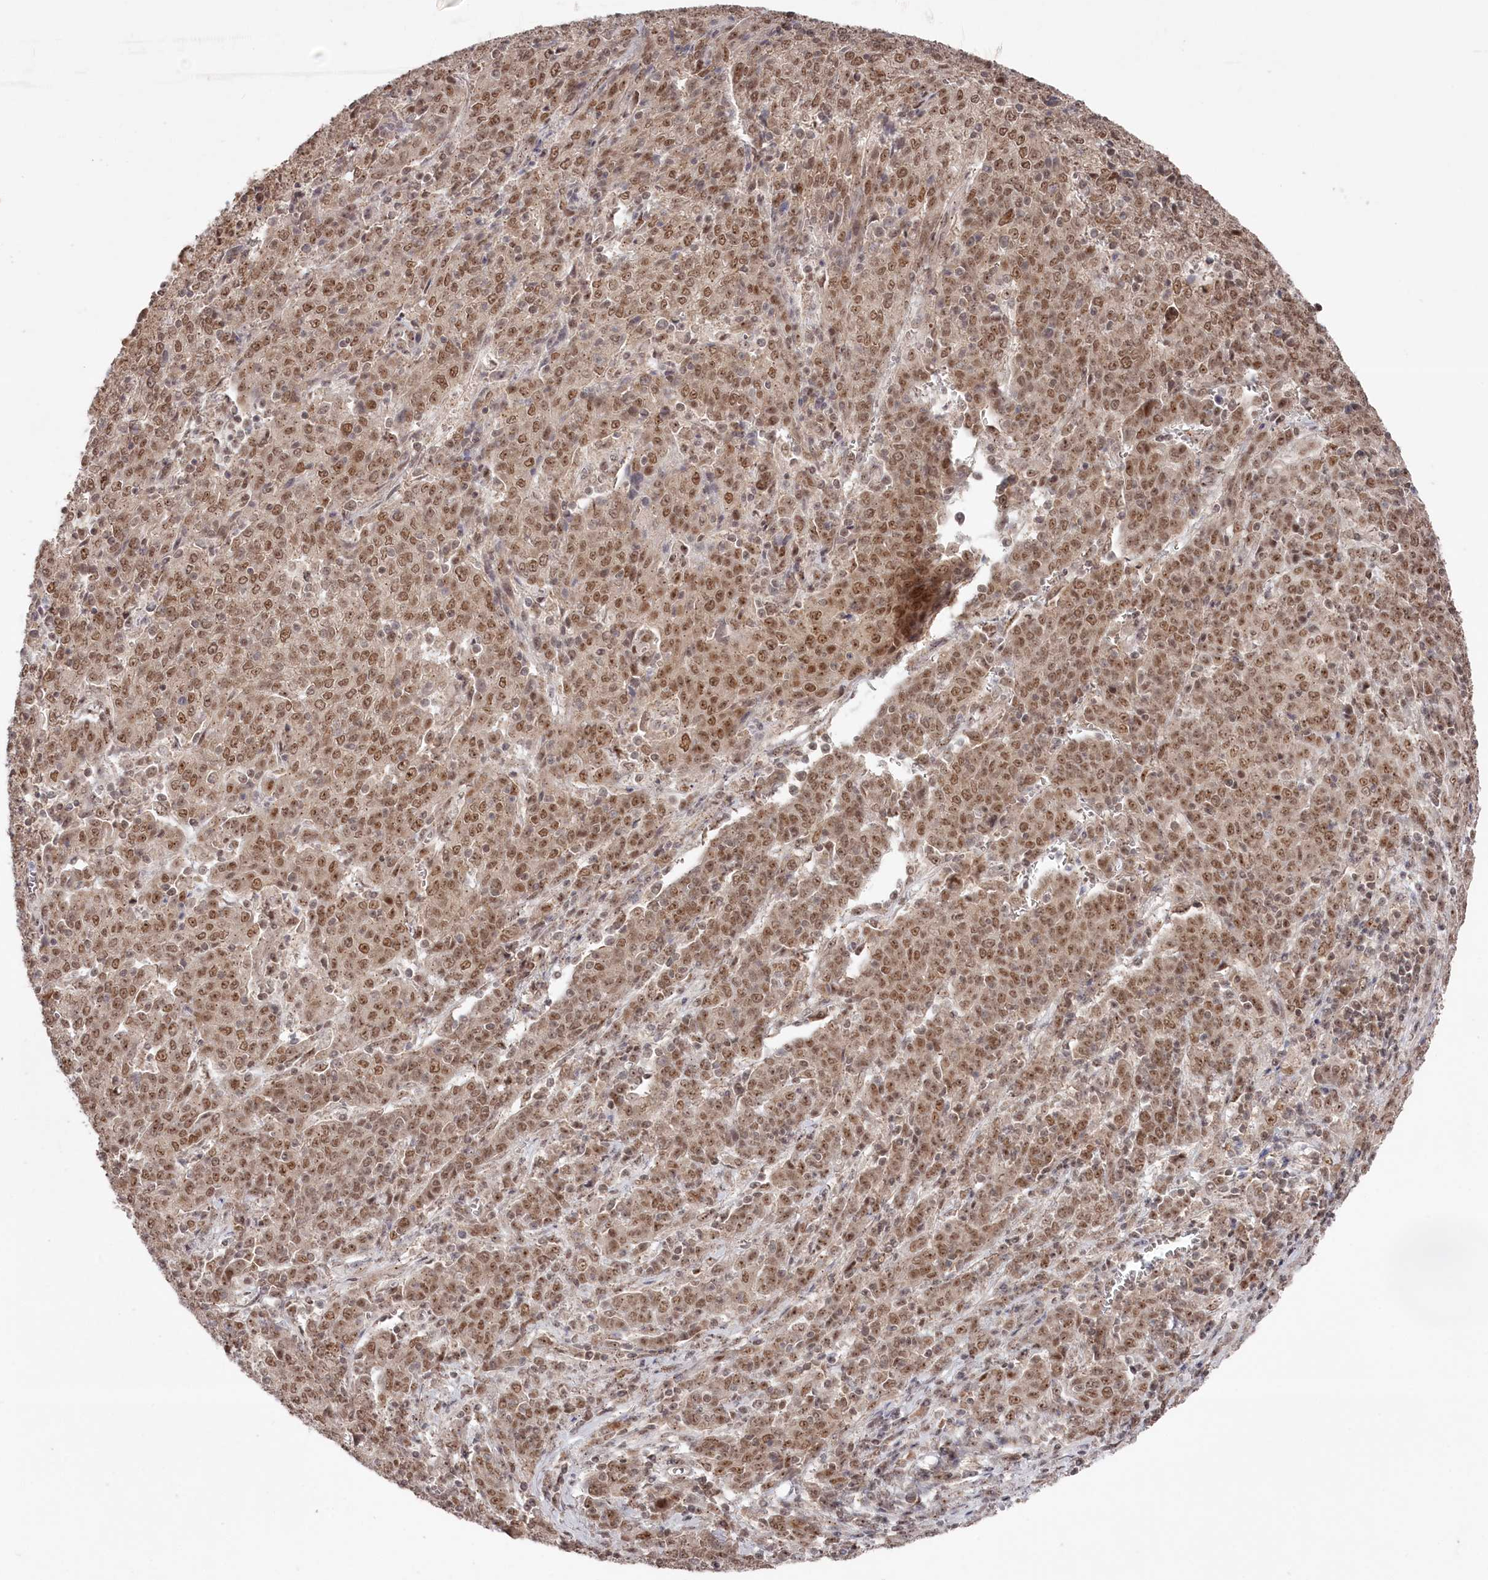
{"staining": {"intensity": "moderate", "quantity": ">75%", "location": "nuclear"}, "tissue": "cervical cancer", "cell_type": "Tumor cells", "image_type": "cancer", "snomed": [{"axis": "morphology", "description": "Squamous cell carcinoma, NOS"}, {"axis": "topography", "description": "Cervix"}], "caption": "Cervical squamous cell carcinoma stained for a protein displays moderate nuclear positivity in tumor cells.", "gene": "EXOSC1", "patient": {"sex": "female", "age": 67}}